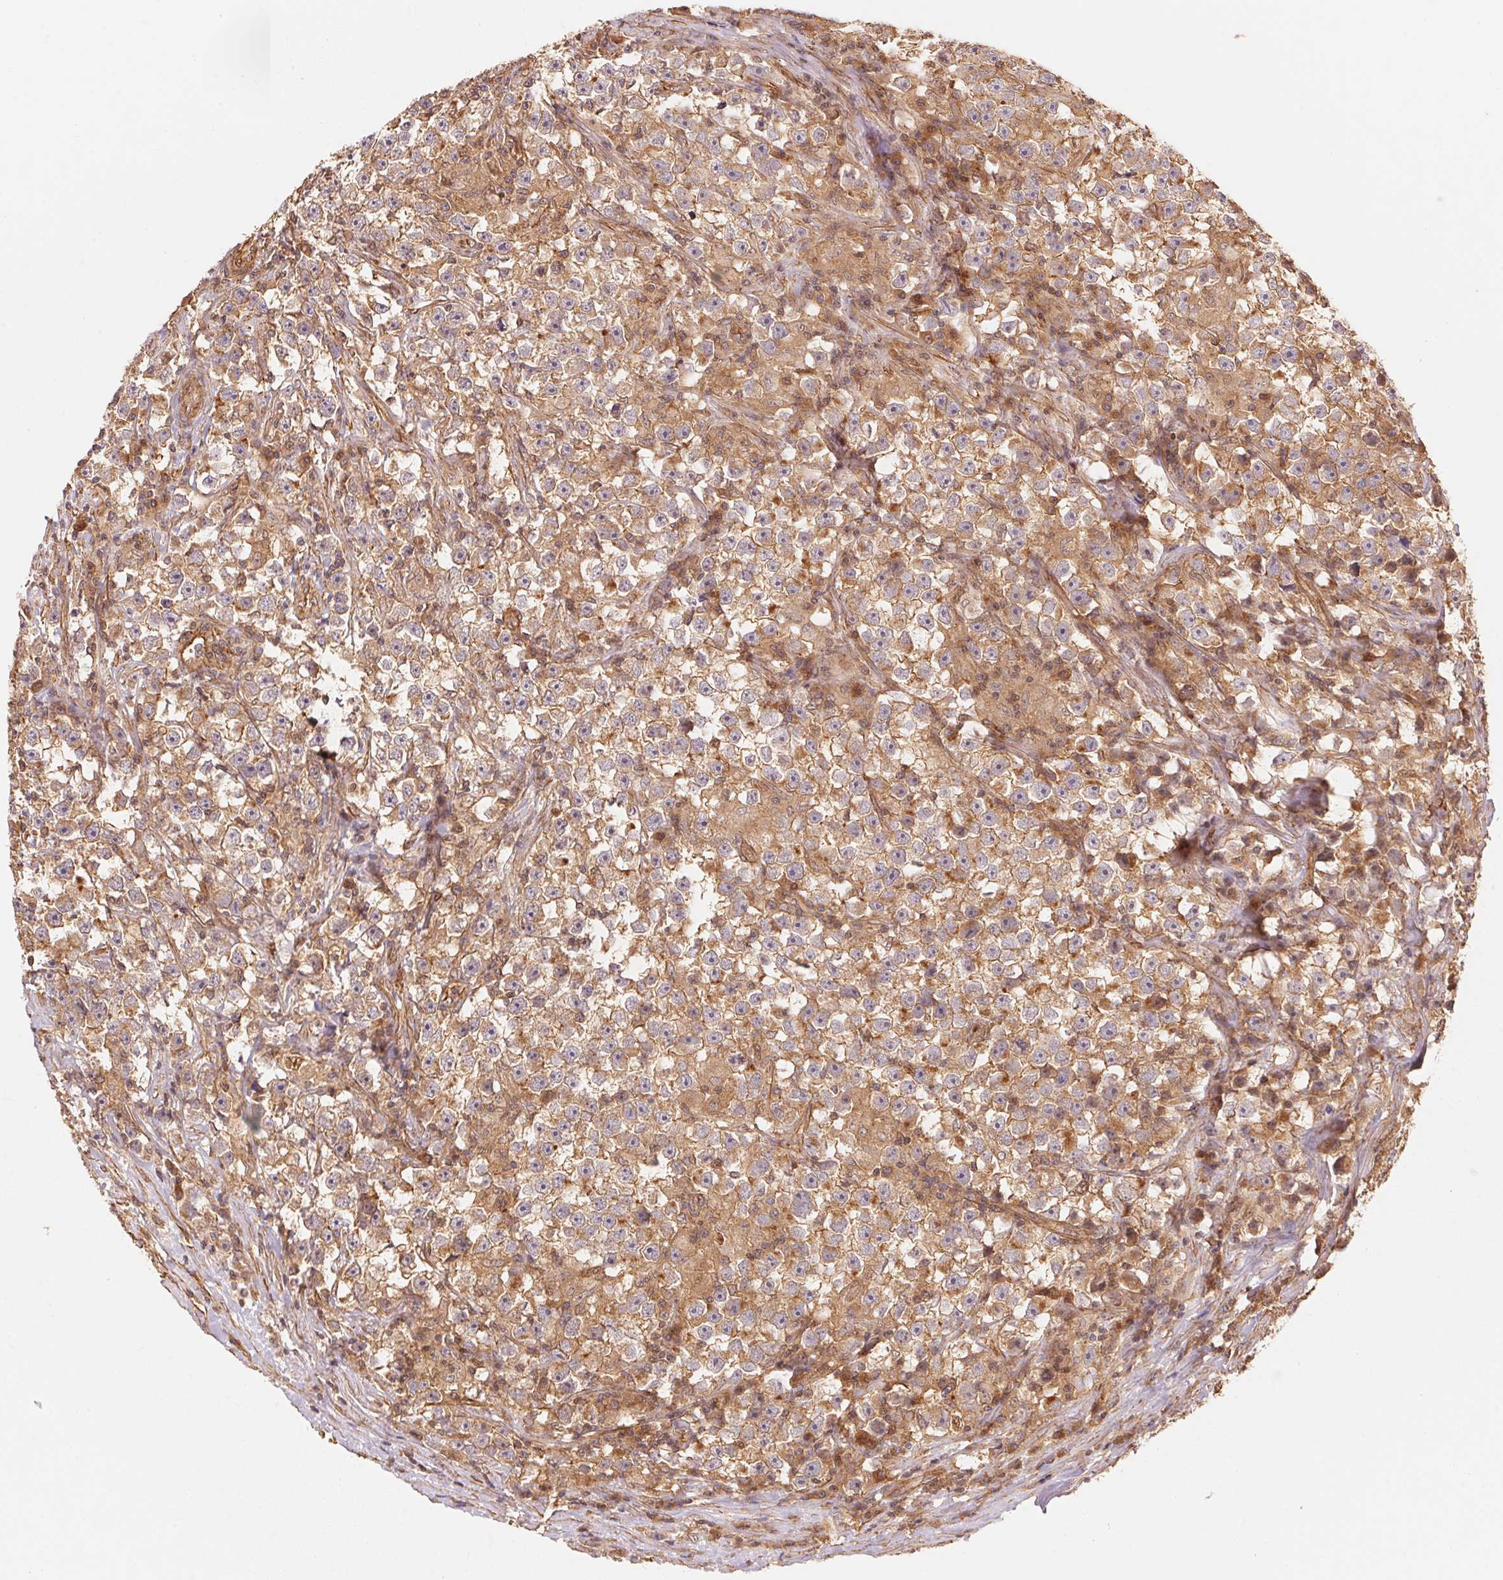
{"staining": {"intensity": "moderate", "quantity": ">75%", "location": "cytoplasmic/membranous"}, "tissue": "testis cancer", "cell_type": "Tumor cells", "image_type": "cancer", "snomed": [{"axis": "morphology", "description": "Seminoma, NOS"}, {"axis": "topography", "description": "Testis"}], "caption": "An image of testis seminoma stained for a protein shows moderate cytoplasmic/membranous brown staining in tumor cells.", "gene": "TNIP2", "patient": {"sex": "male", "age": 33}}